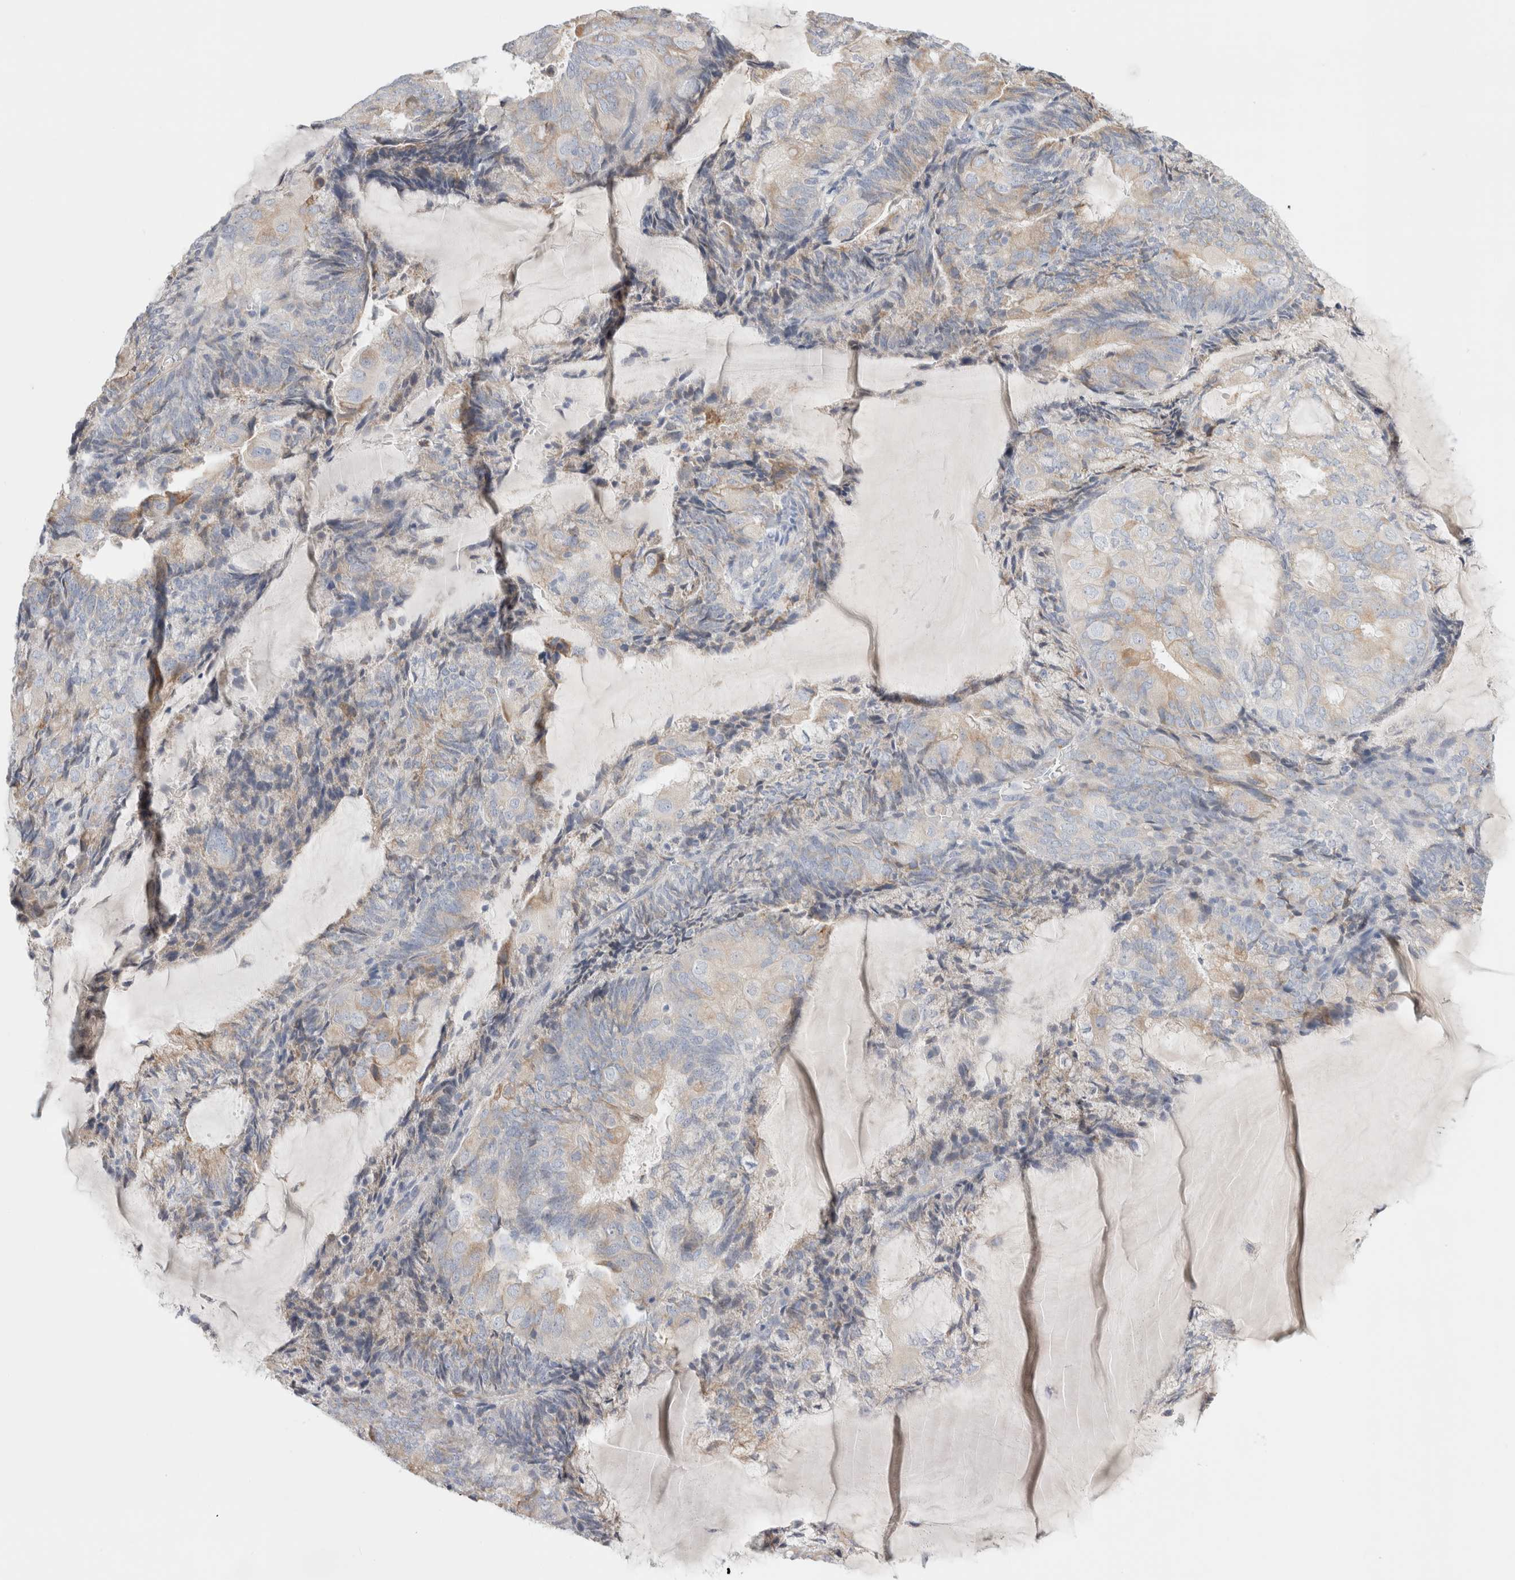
{"staining": {"intensity": "weak", "quantity": "<25%", "location": "cytoplasmic/membranous"}, "tissue": "endometrial cancer", "cell_type": "Tumor cells", "image_type": "cancer", "snomed": [{"axis": "morphology", "description": "Adenocarcinoma, NOS"}, {"axis": "topography", "description": "Endometrium"}], "caption": "The photomicrograph reveals no significant positivity in tumor cells of endometrial cancer.", "gene": "CSK", "patient": {"sex": "female", "age": 81}}